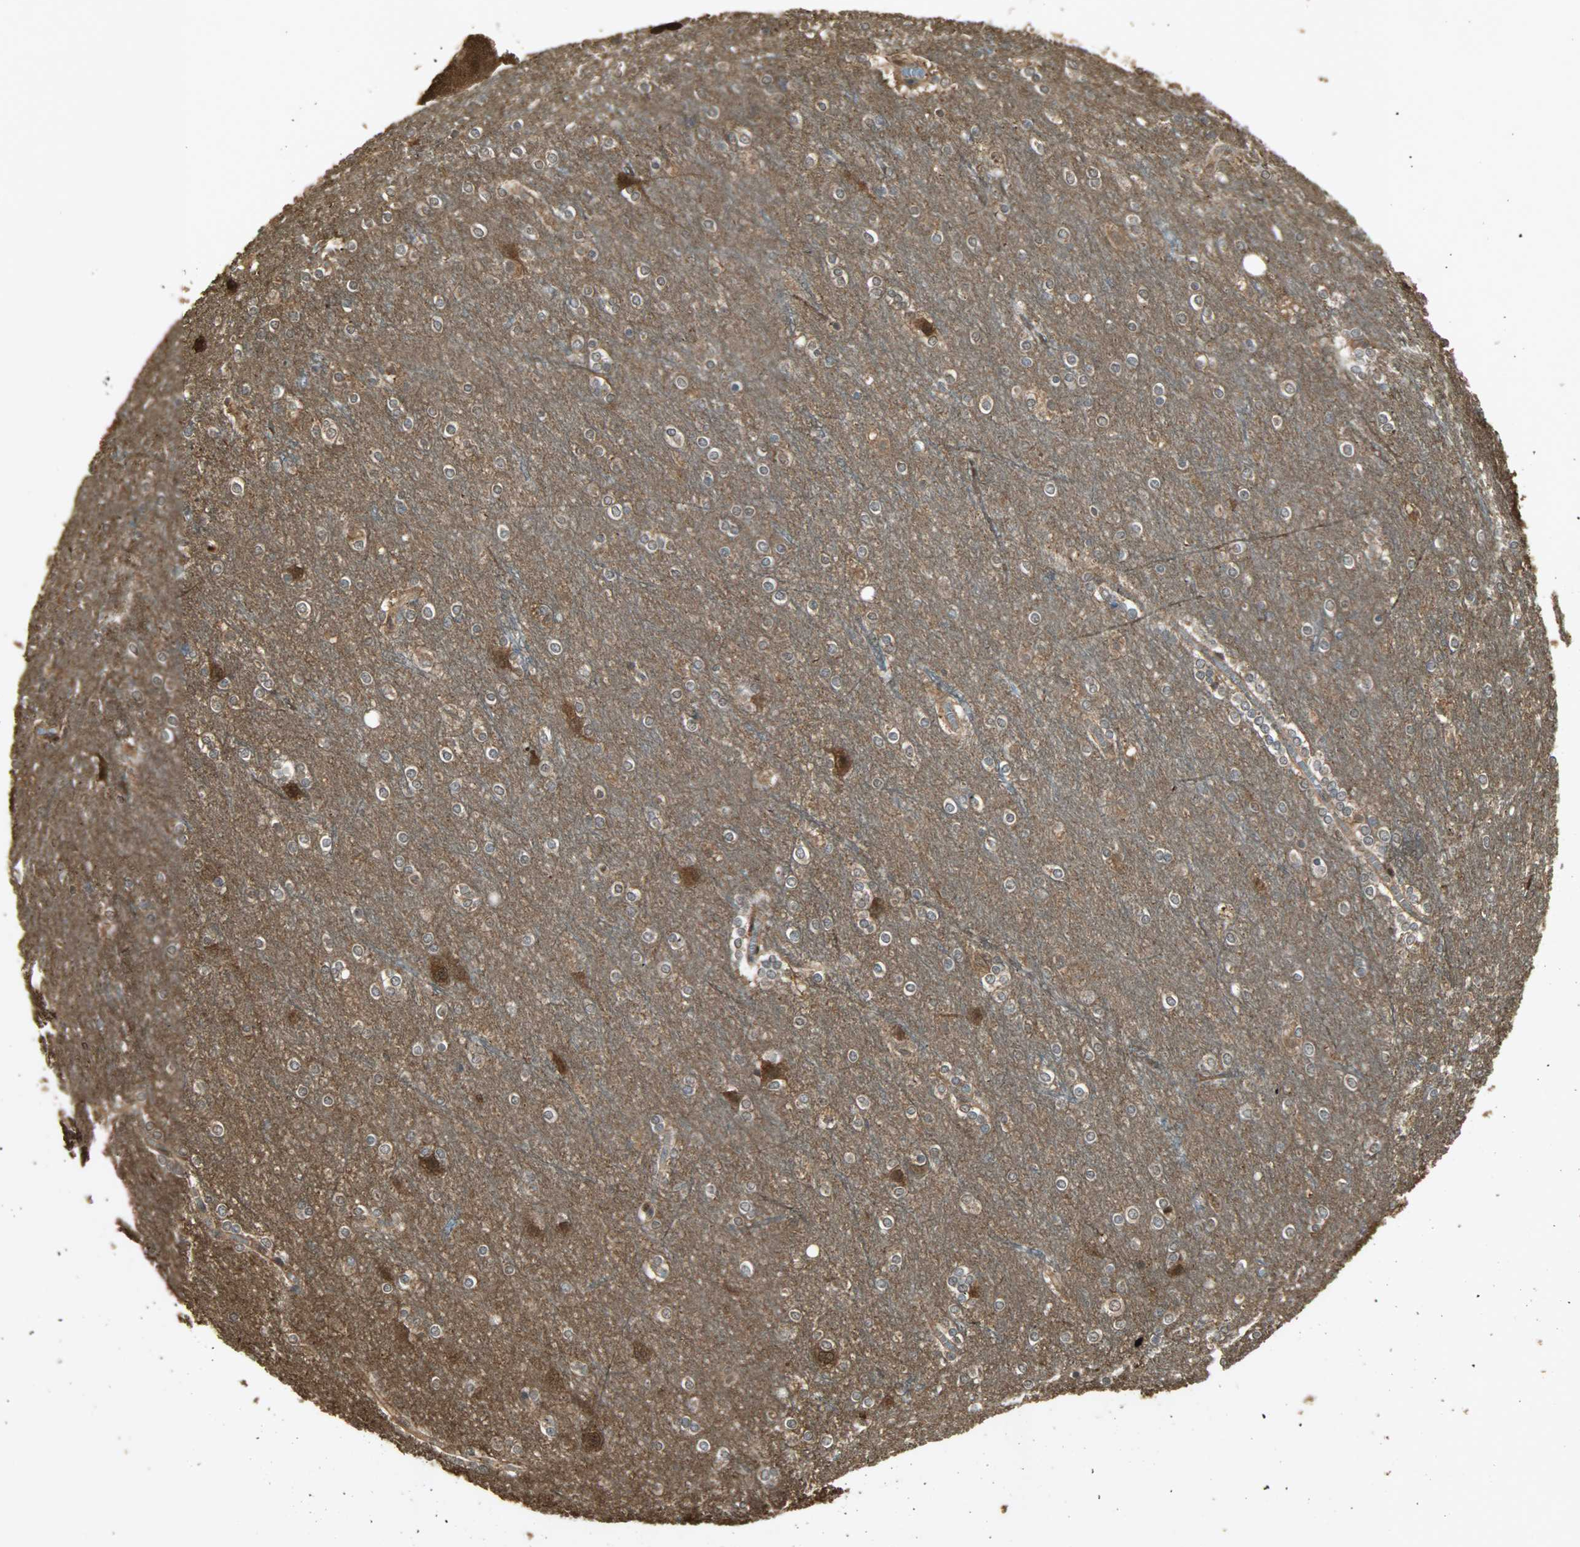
{"staining": {"intensity": "weak", "quantity": ">75%", "location": "cytoplasmic/membranous"}, "tissue": "cerebral cortex", "cell_type": "Endothelial cells", "image_type": "normal", "snomed": [{"axis": "morphology", "description": "Normal tissue, NOS"}, {"axis": "topography", "description": "Cerebral cortex"}], "caption": "Human cerebral cortex stained for a protein (brown) displays weak cytoplasmic/membranous positive expression in about >75% of endothelial cells.", "gene": "YWHAZ", "patient": {"sex": "female", "age": 54}}